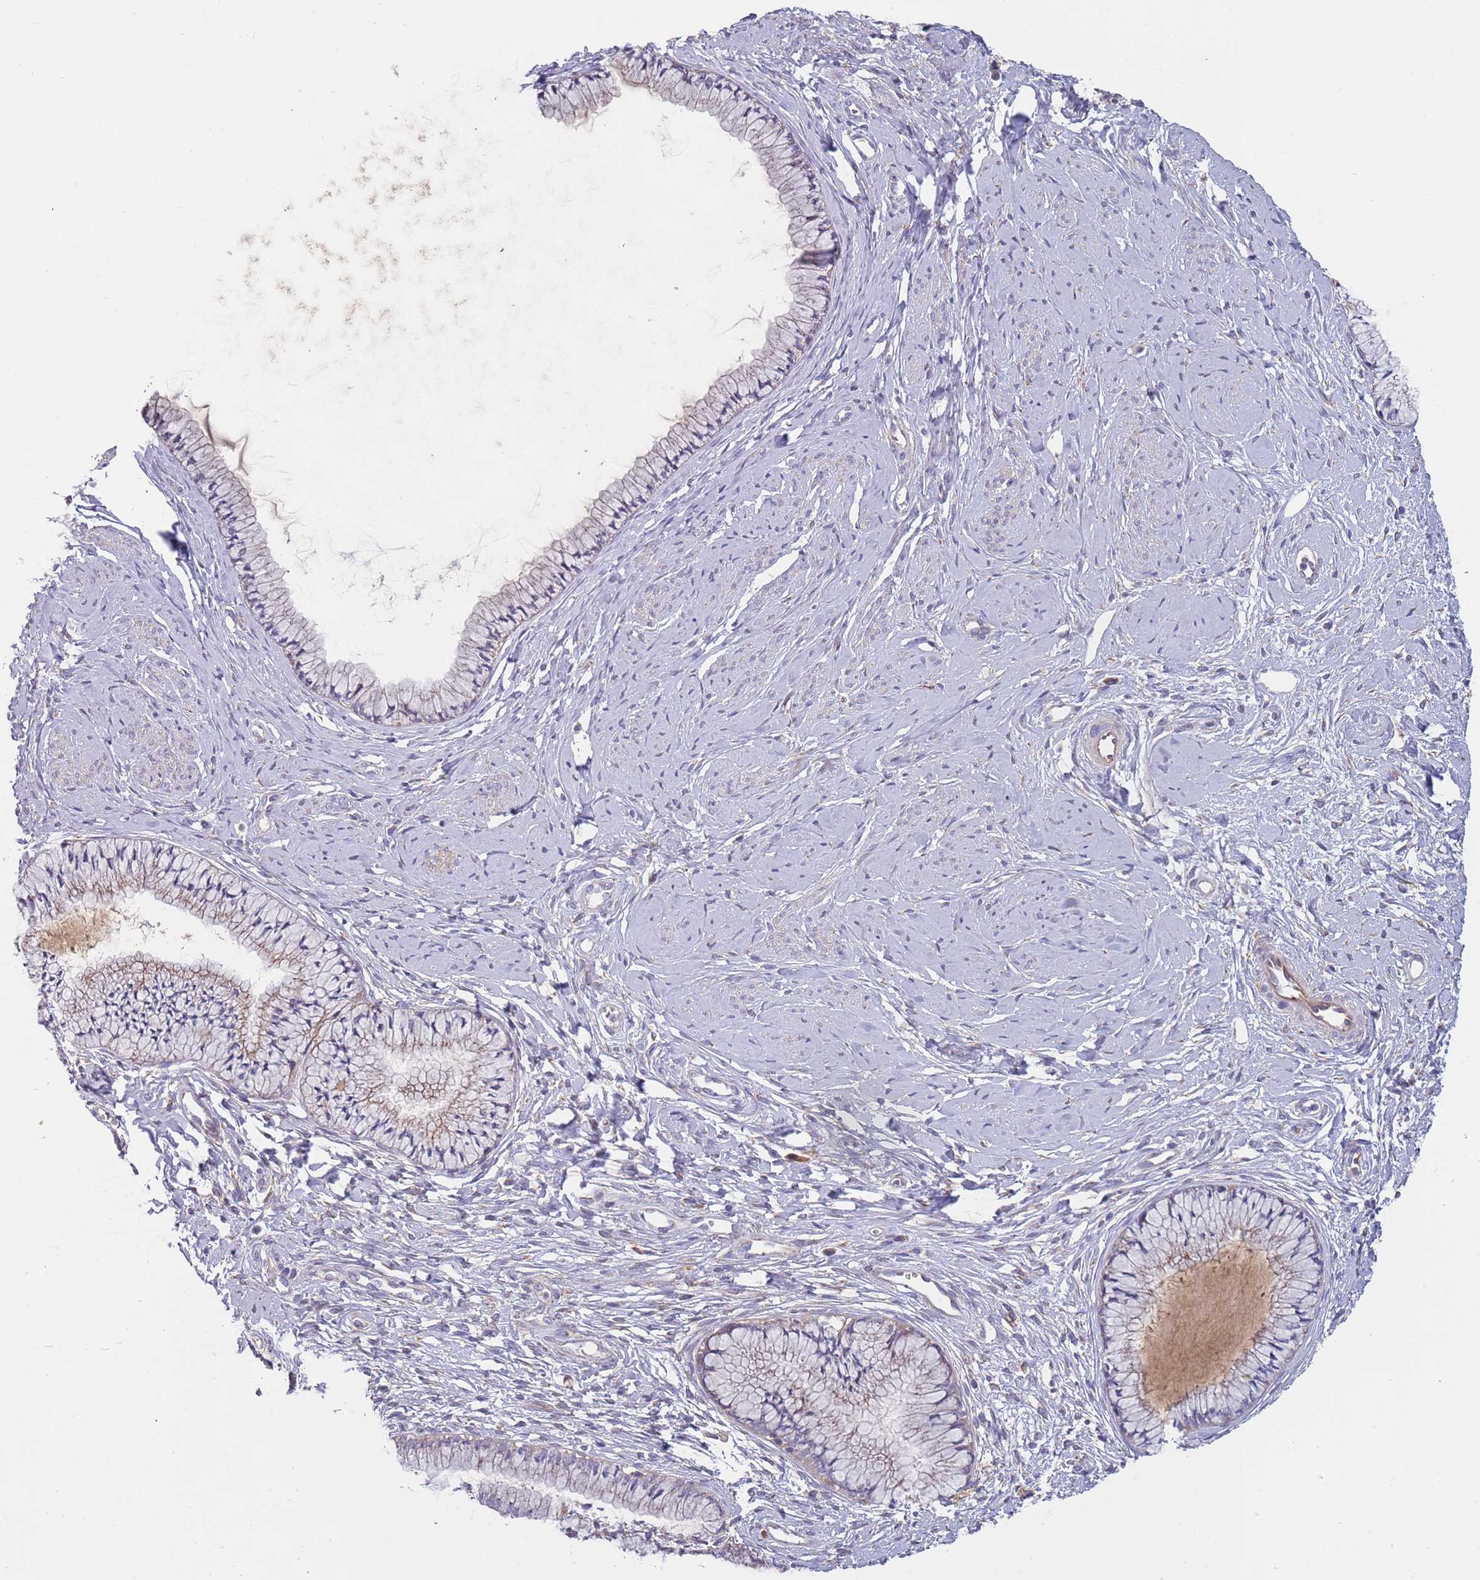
{"staining": {"intensity": "moderate", "quantity": "25%-75%", "location": "cytoplasmic/membranous"}, "tissue": "cervix", "cell_type": "Glandular cells", "image_type": "normal", "snomed": [{"axis": "morphology", "description": "Normal tissue, NOS"}, {"axis": "topography", "description": "Cervix"}], "caption": "About 25%-75% of glandular cells in normal human cervix show moderate cytoplasmic/membranous protein staining as visualized by brown immunohistochemical staining.", "gene": "ARMCX6", "patient": {"sex": "female", "age": 42}}